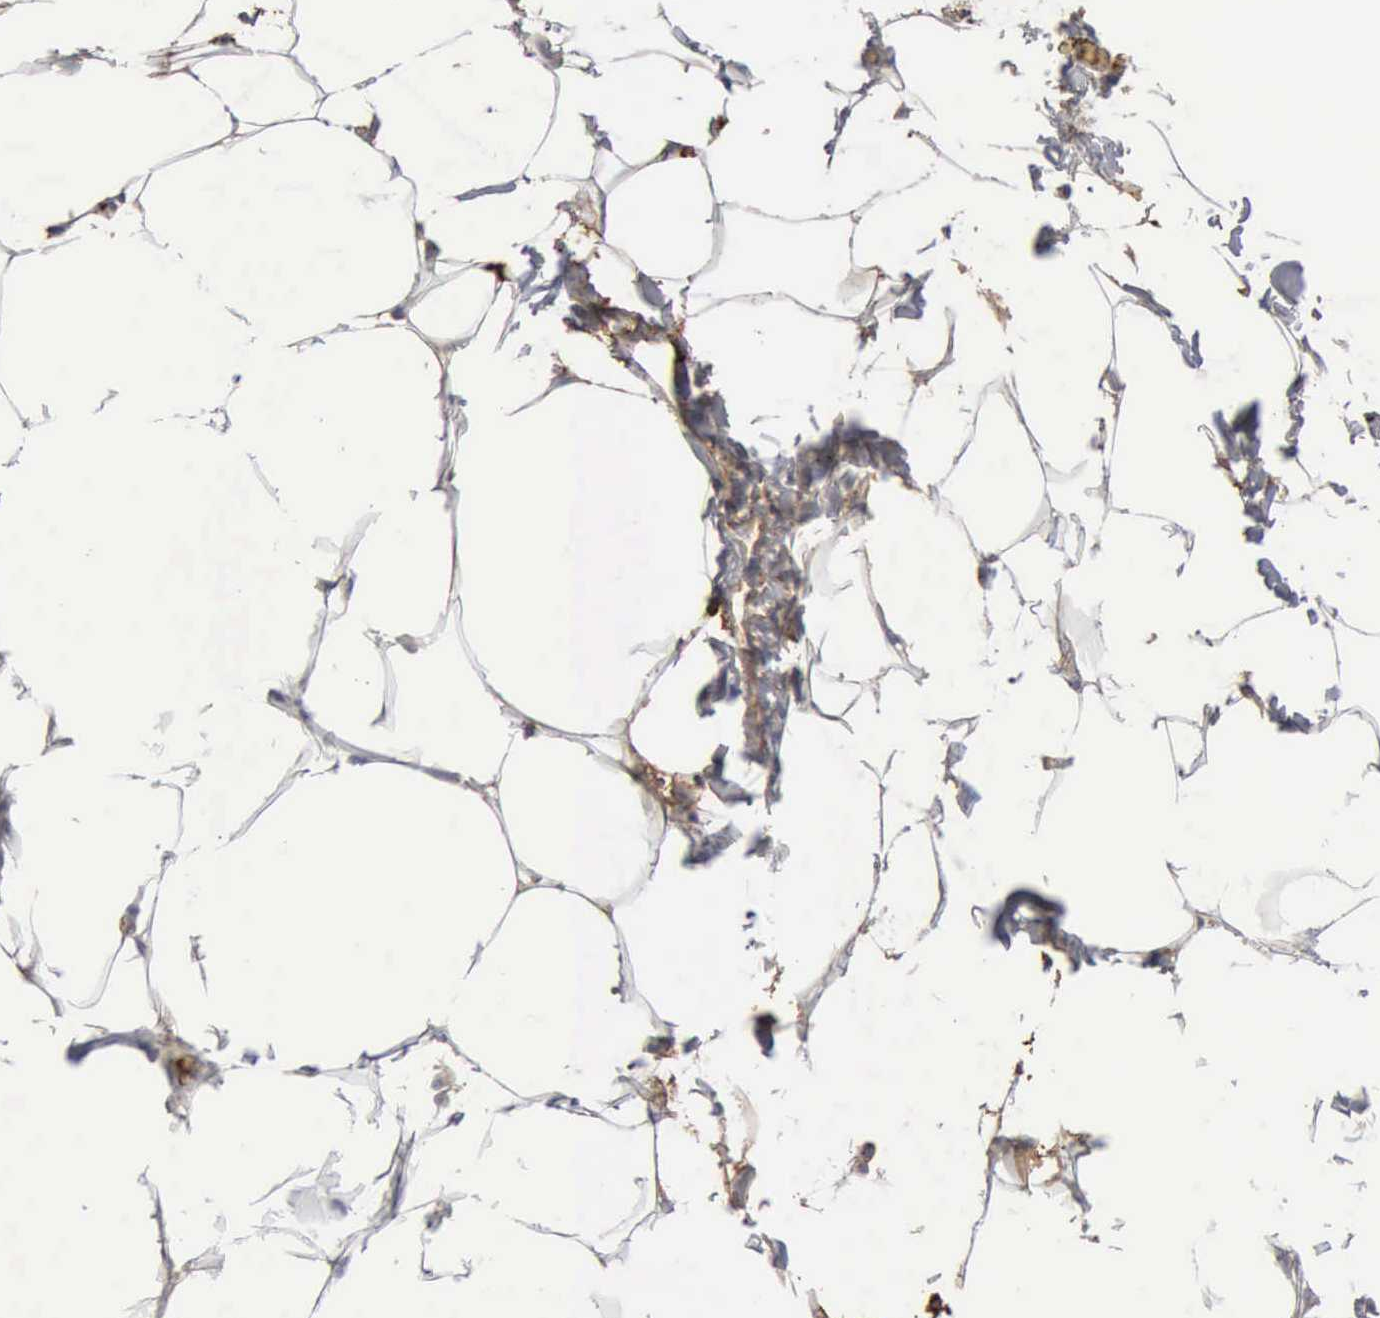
{"staining": {"intensity": "strong", "quantity": "25%-75%", "location": "cytoplasmic/membranous"}, "tissue": "adipose tissue", "cell_type": "Adipocytes", "image_type": "normal", "snomed": [{"axis": "morphology", "description": "Normal tissue, NOS"}, {"axis": "topography", "description": "Vascular tissue"}], "caption": "Adipose tissue was stained to show a protein in brown. There is high levels of strong cytoplasmic/membranous staining in about 25%-75% of adipocytes. The staining was performed using DAB, with brown indicating positive protein expression. Nuclei are stained blue with hematoxylin.", "gene": "C4BPA", "patient": {"sex": "male", "age": 41}}